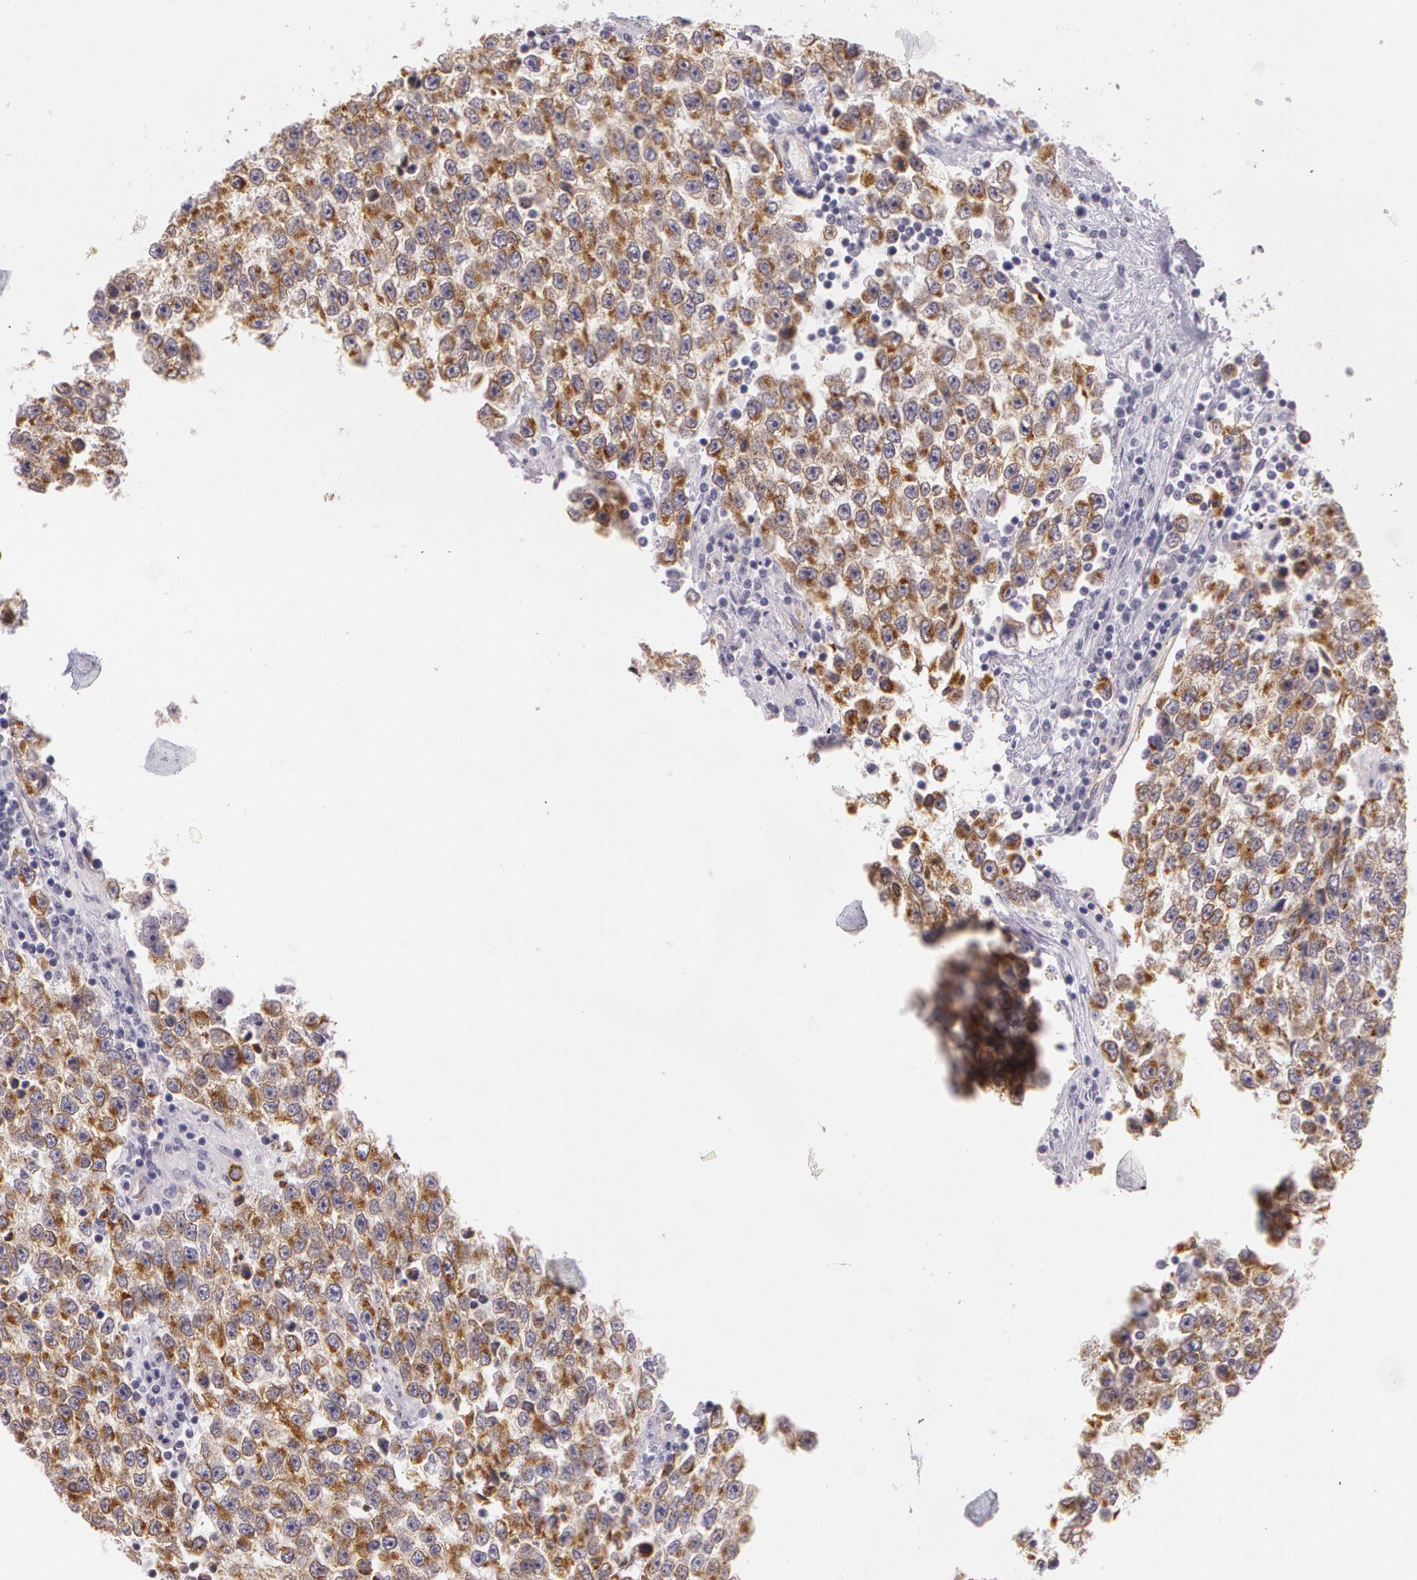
{"staining": {"intensity": "strong", "quantity": ">75%", "location": "cytoplasmic/membranous"}, "tissue": "testis cancer", "cell_type": "Tumor cells", "image_type": "cancer", "snomed": [{"axis": "morphology", "description": "Seminoma, NOS"}, {"axis": "topography", "description": "Testis"}], "caption": "Tumor cells reveal high levels of strong cytoplasmic/membranous positivity in about >75% of cells in testis cancer.", "gene": "APP", "patient": {"sex": "male", "age": 36}}